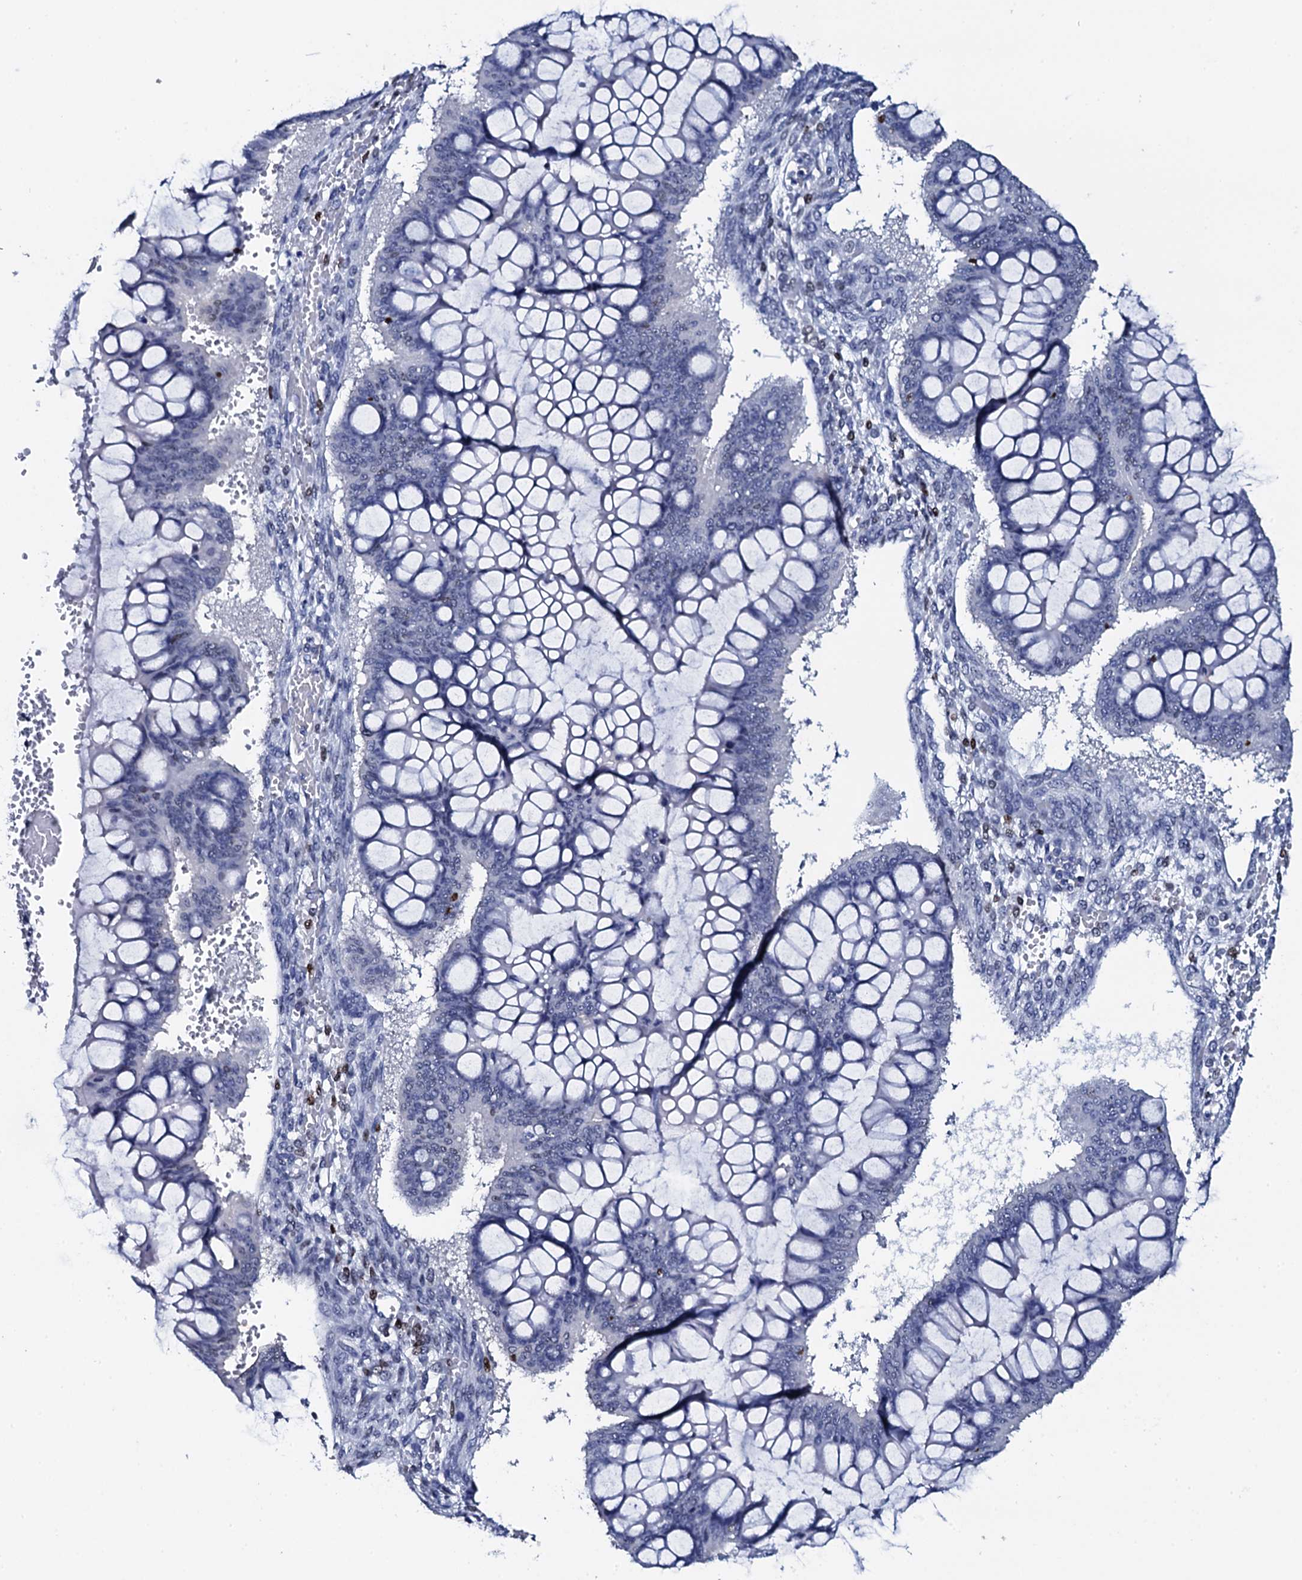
{"staining": {"intensity": "negative", "quantity": "none", "location": "none"}, "tissue": "ovarian cancer", "cell_type": "Tumor cells", "image_type": "cancer", "snomed": [{"axis": "morphology", "description": "Cystadenocarcinoma, mucinous, NOS"}, {"axis": "topography", "description": "Ovary"}], "caption": "Image shows no protein expression in tumor cells of ovarian cancer tissue.", "gene": "NPM2", "patient": {"sex": "female", "age": 73}}